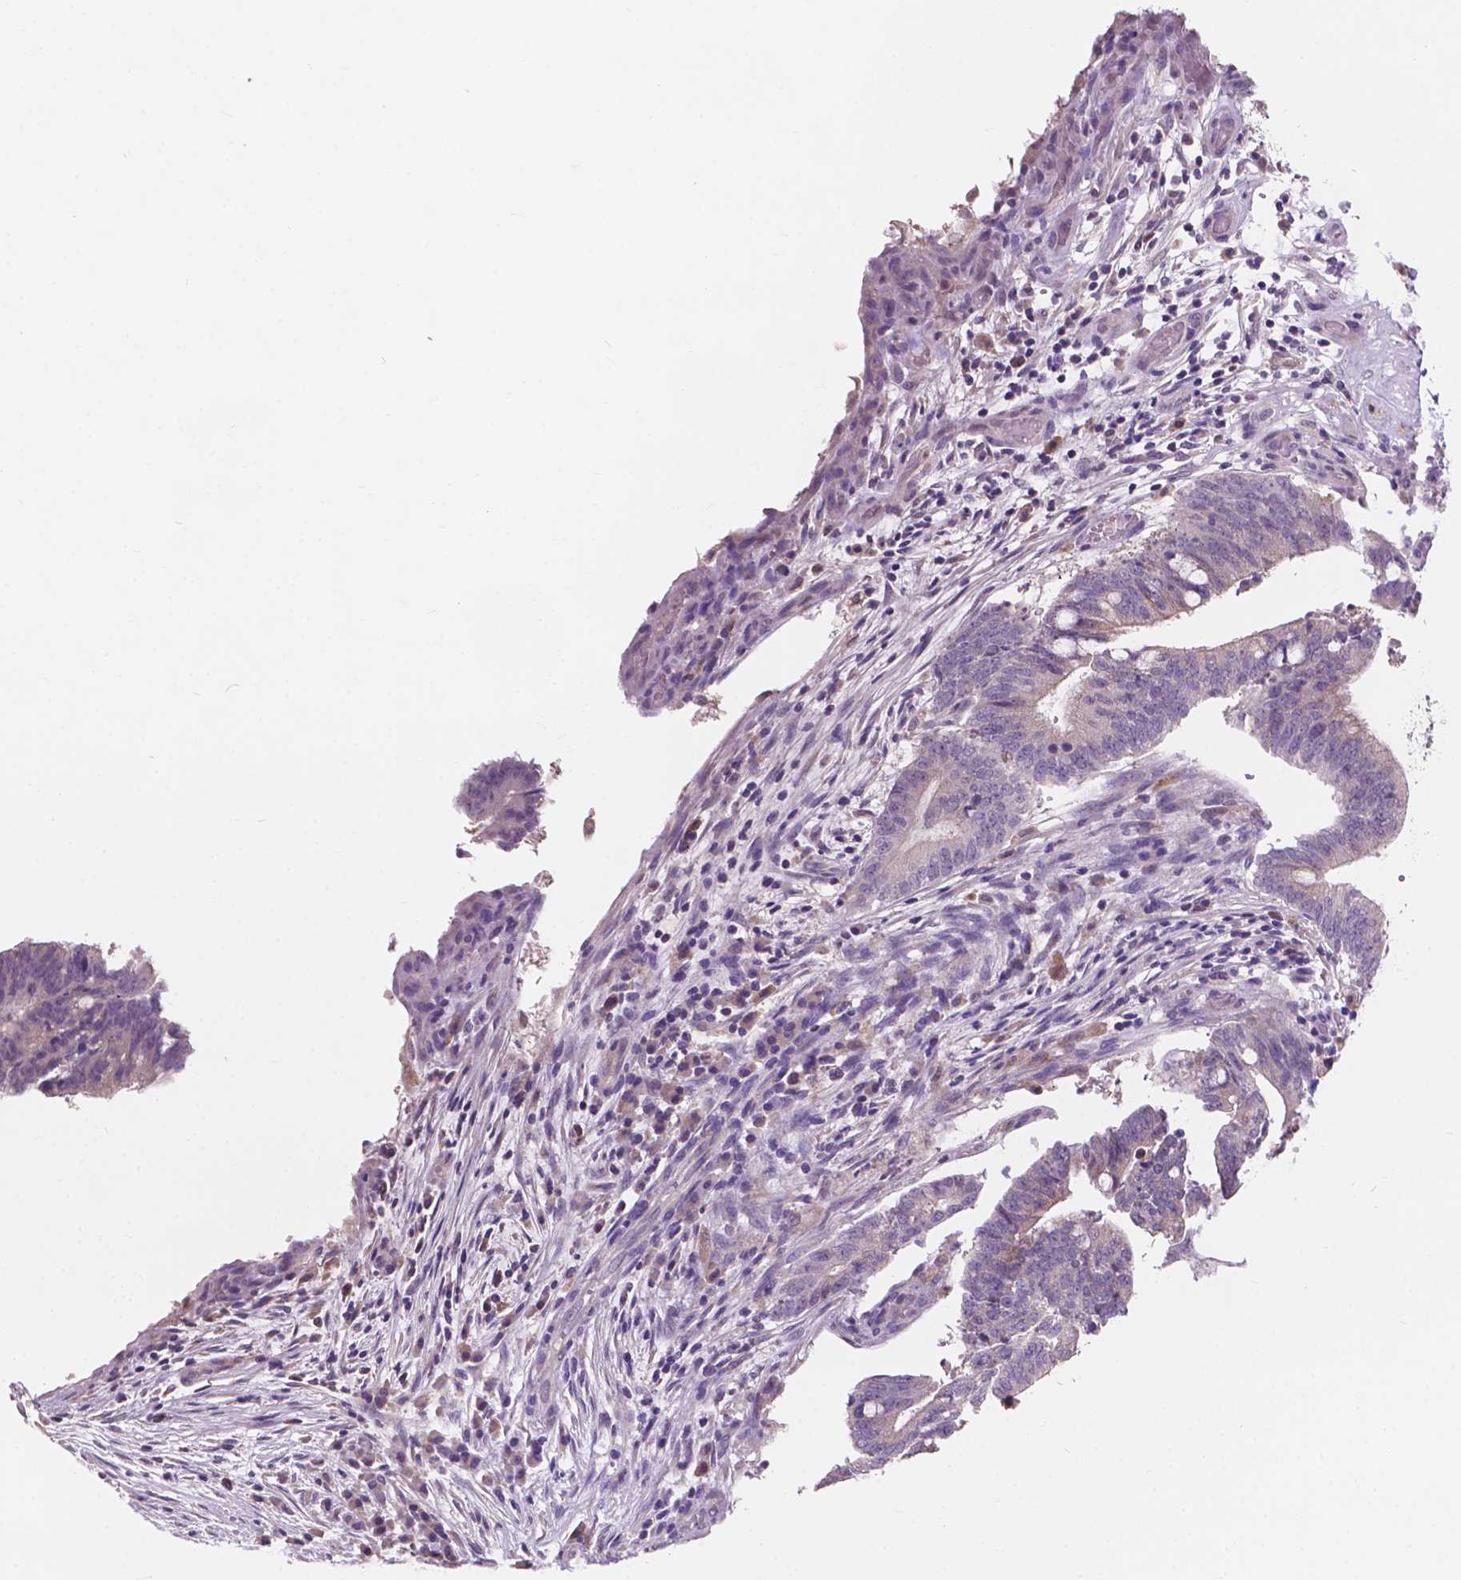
{"staining": {"intensity": "negative", "quantity": "none", "location": "none"}, "tissue": "colorectal cancer", "cell_type": "Tumor cells", "image_type": "cancer", "snomed": [{"axis": "morphology", "description": "Adenocarcinoma, NOS"}, {"axis": "topography", "description": "Colon"}], "caption": "Protein analysis of colorectal adenocarcinoma shows no significant positivity in tumor cells.", "gene": "IREB2", "patient": {"sex": "female", "age": 43}}